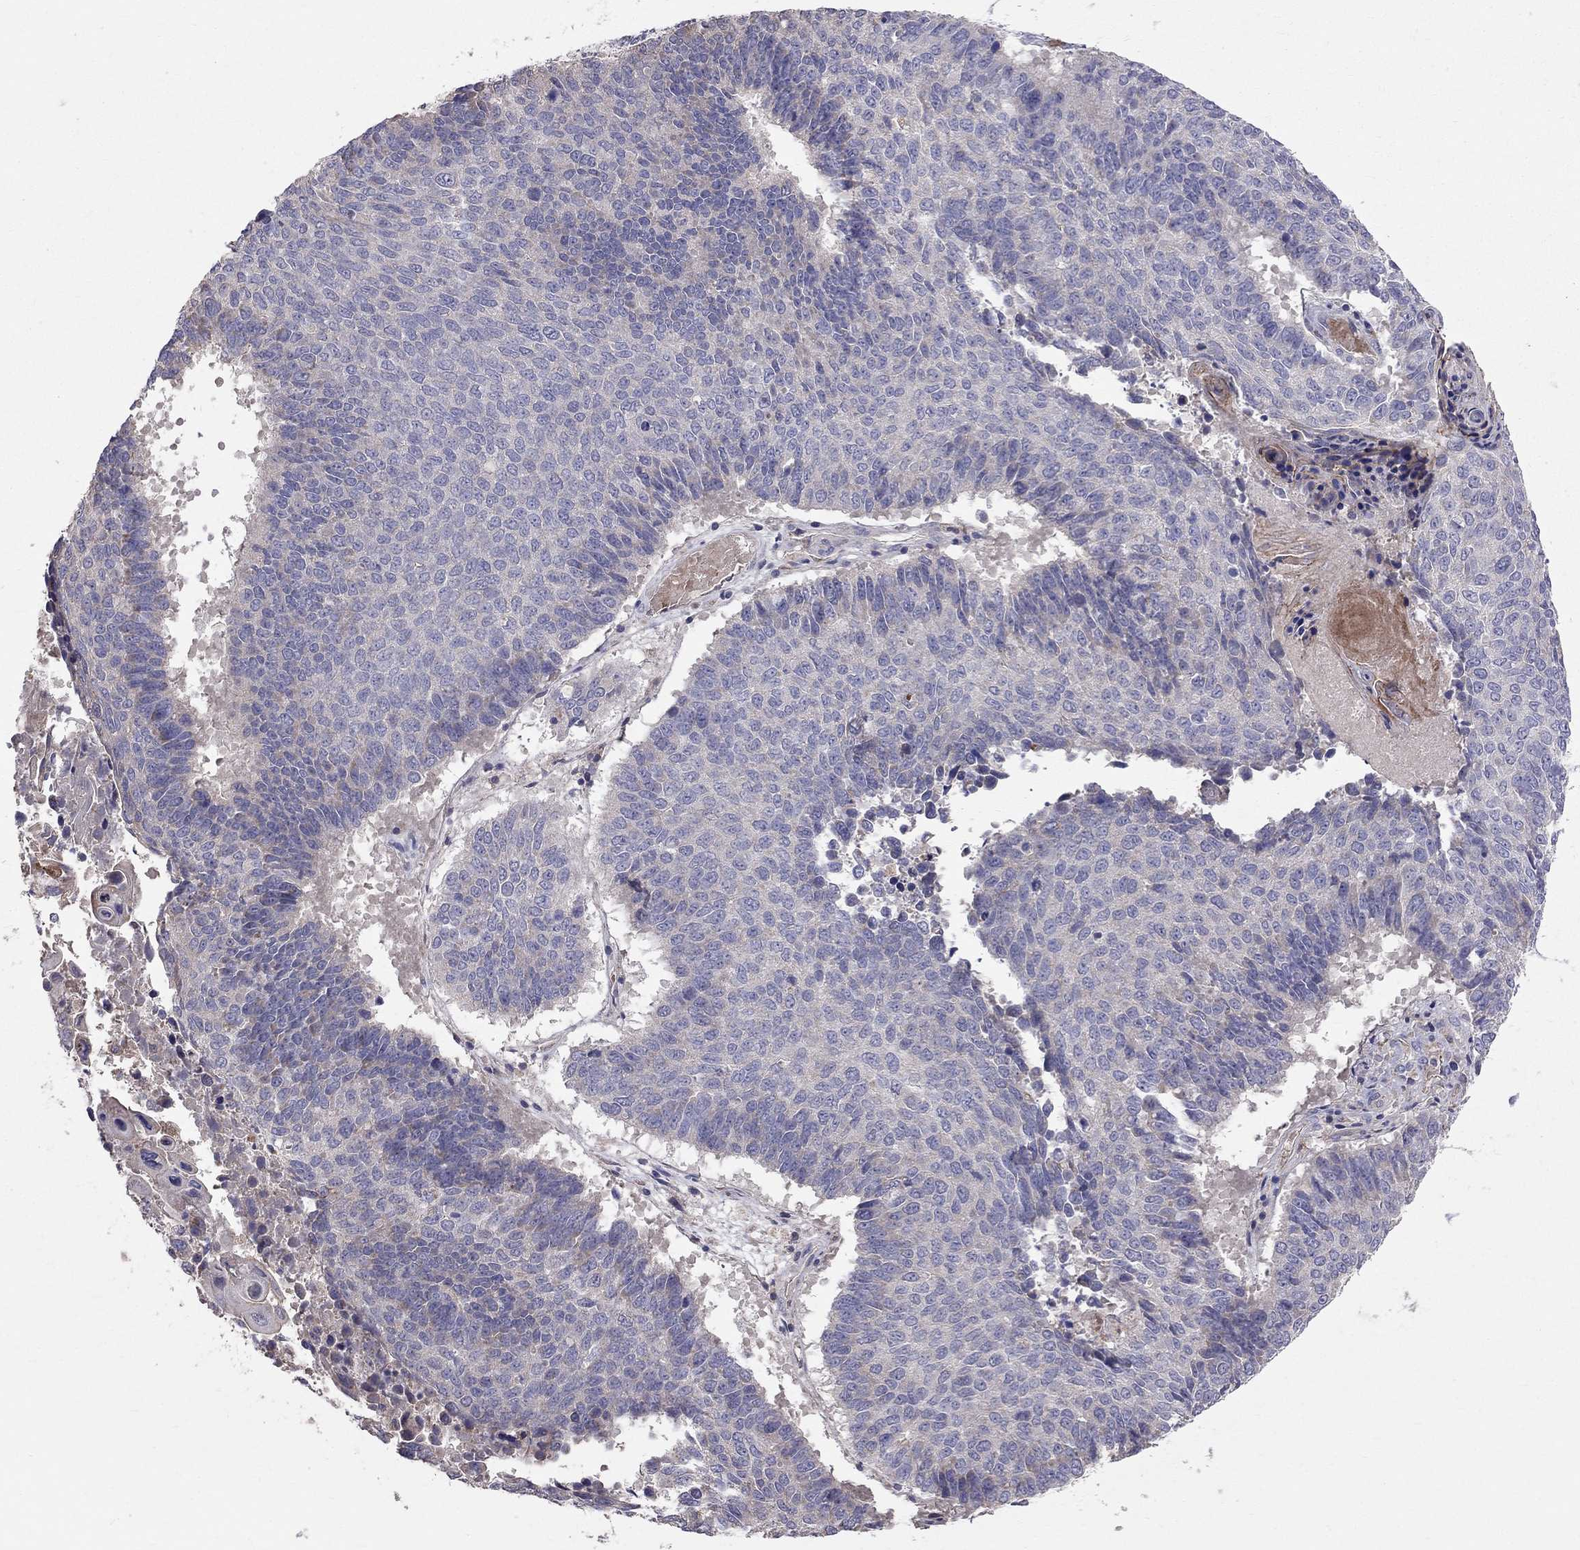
{"staining": {"intensity": "negative", "quantity": "none", "location": "none"}, "tissue": "lung cancer", "cell_type": "Tumor cells", "image_type": "cancer", "snomed": [{"axis": "morphology", "description": "Squamous cell carcinoma, NOS"}, {"axis": "topography", "description": "Lung"}], "caption": "Immunohistochemistry micrograph of neoplastic tissue: lung squamous cell carcinoma stained with DAB (3,3'-diaminobenzidine) displays no significant protein staining in tumor cells.", "gene": "PIK3CG", "patient": {"sex": "male", "age": 73}}